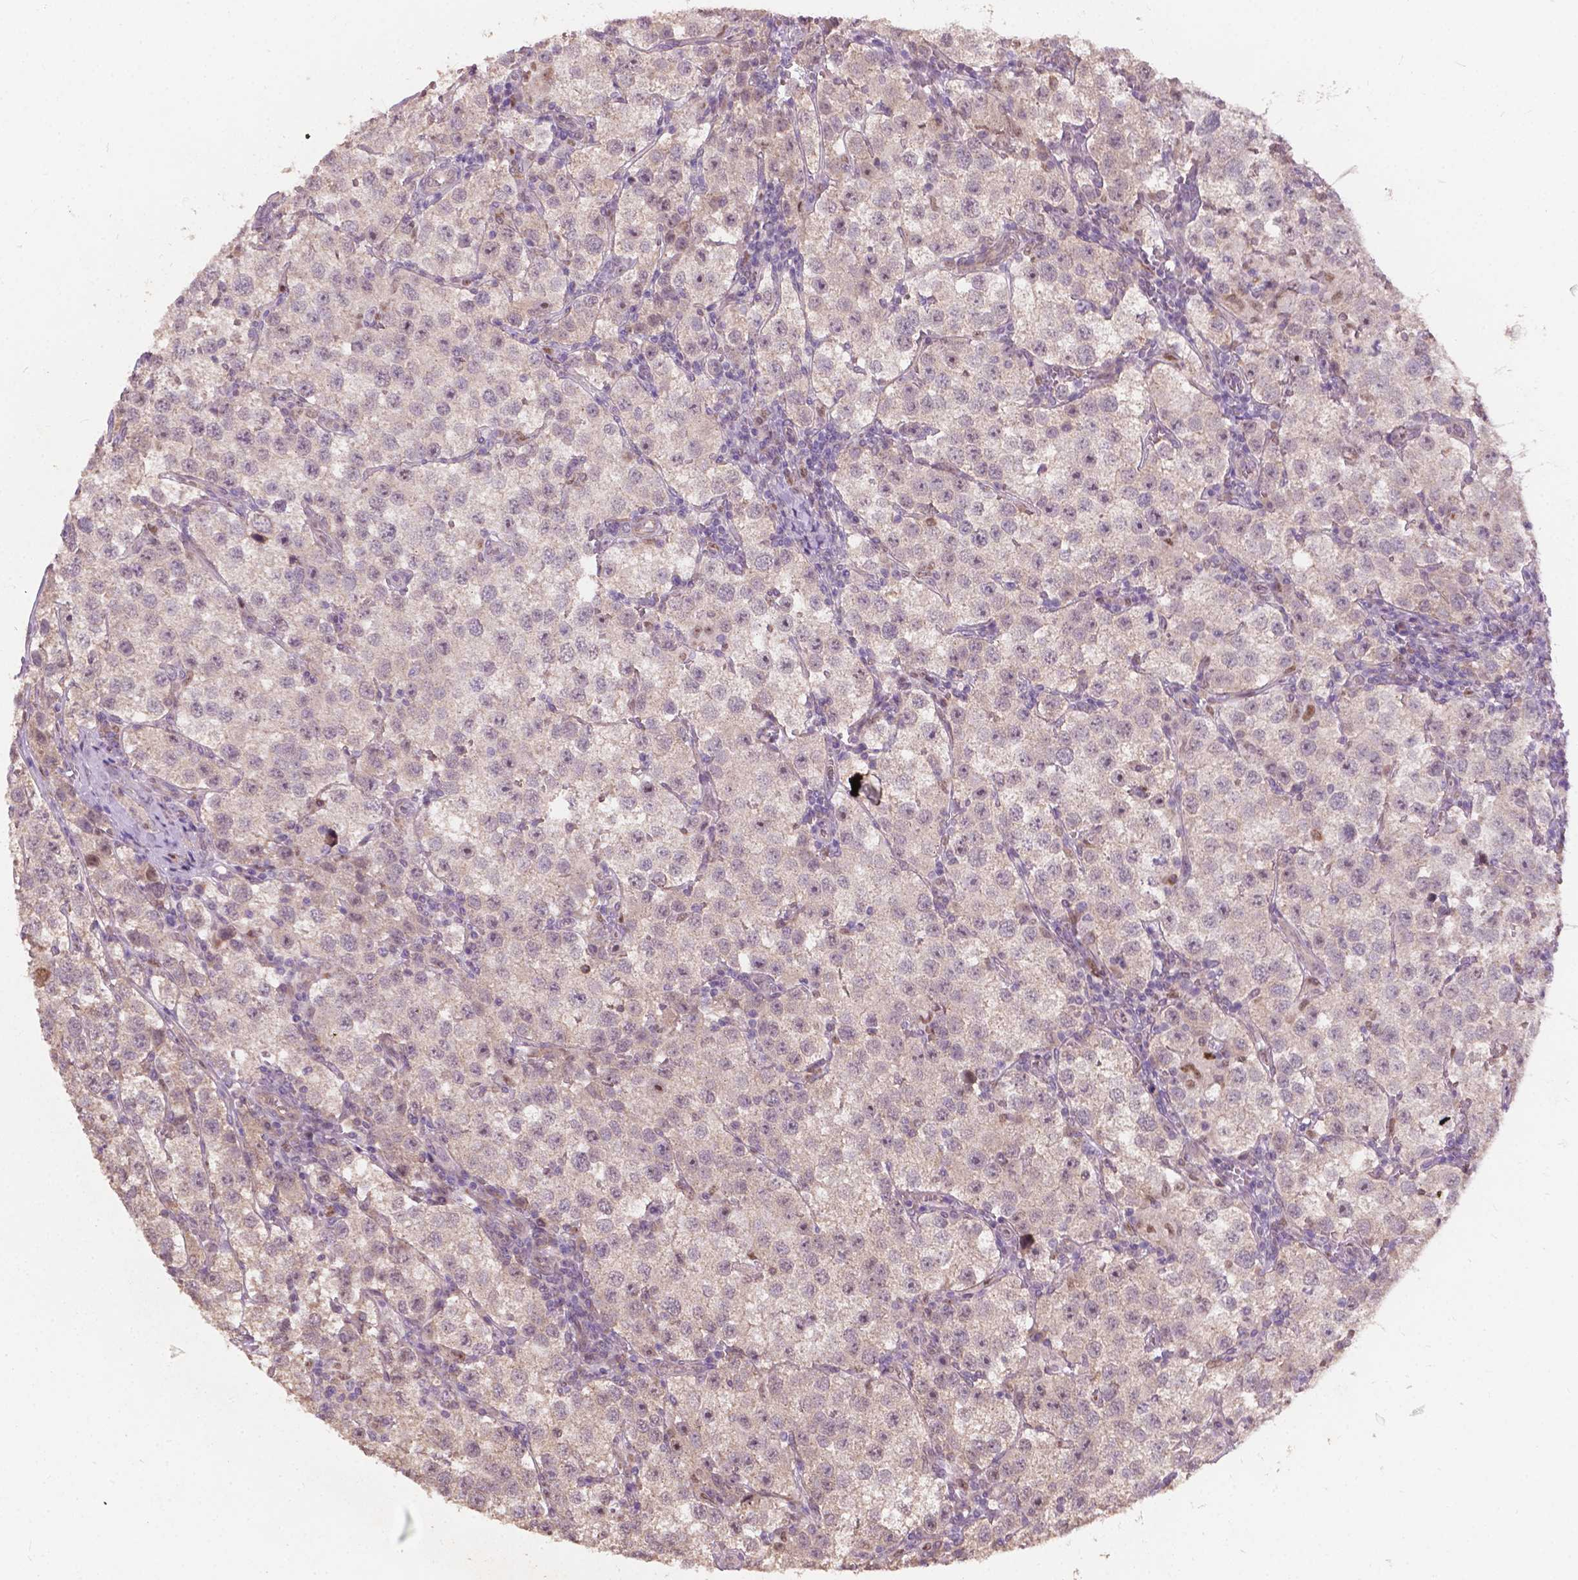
{"staining": {"intensity": "negative", "quantity": "none", "location": "none"}, "tissue": "testis cancer", "cell_type": "Tumor cells", "image_type": "cancer", "snomed": [{"axis": "morphology", "description": "Seminoma, NOS"}, {"axis": "topography", "description": "Testis"}], "caption": "IHC photomicrograph of human testis cancer (seminoma) stained for a protein (brown), which demonstrates no positivity in tumor cells.", "gene": "DUSP16", "patient": {"sex": "male", "age": 37}}